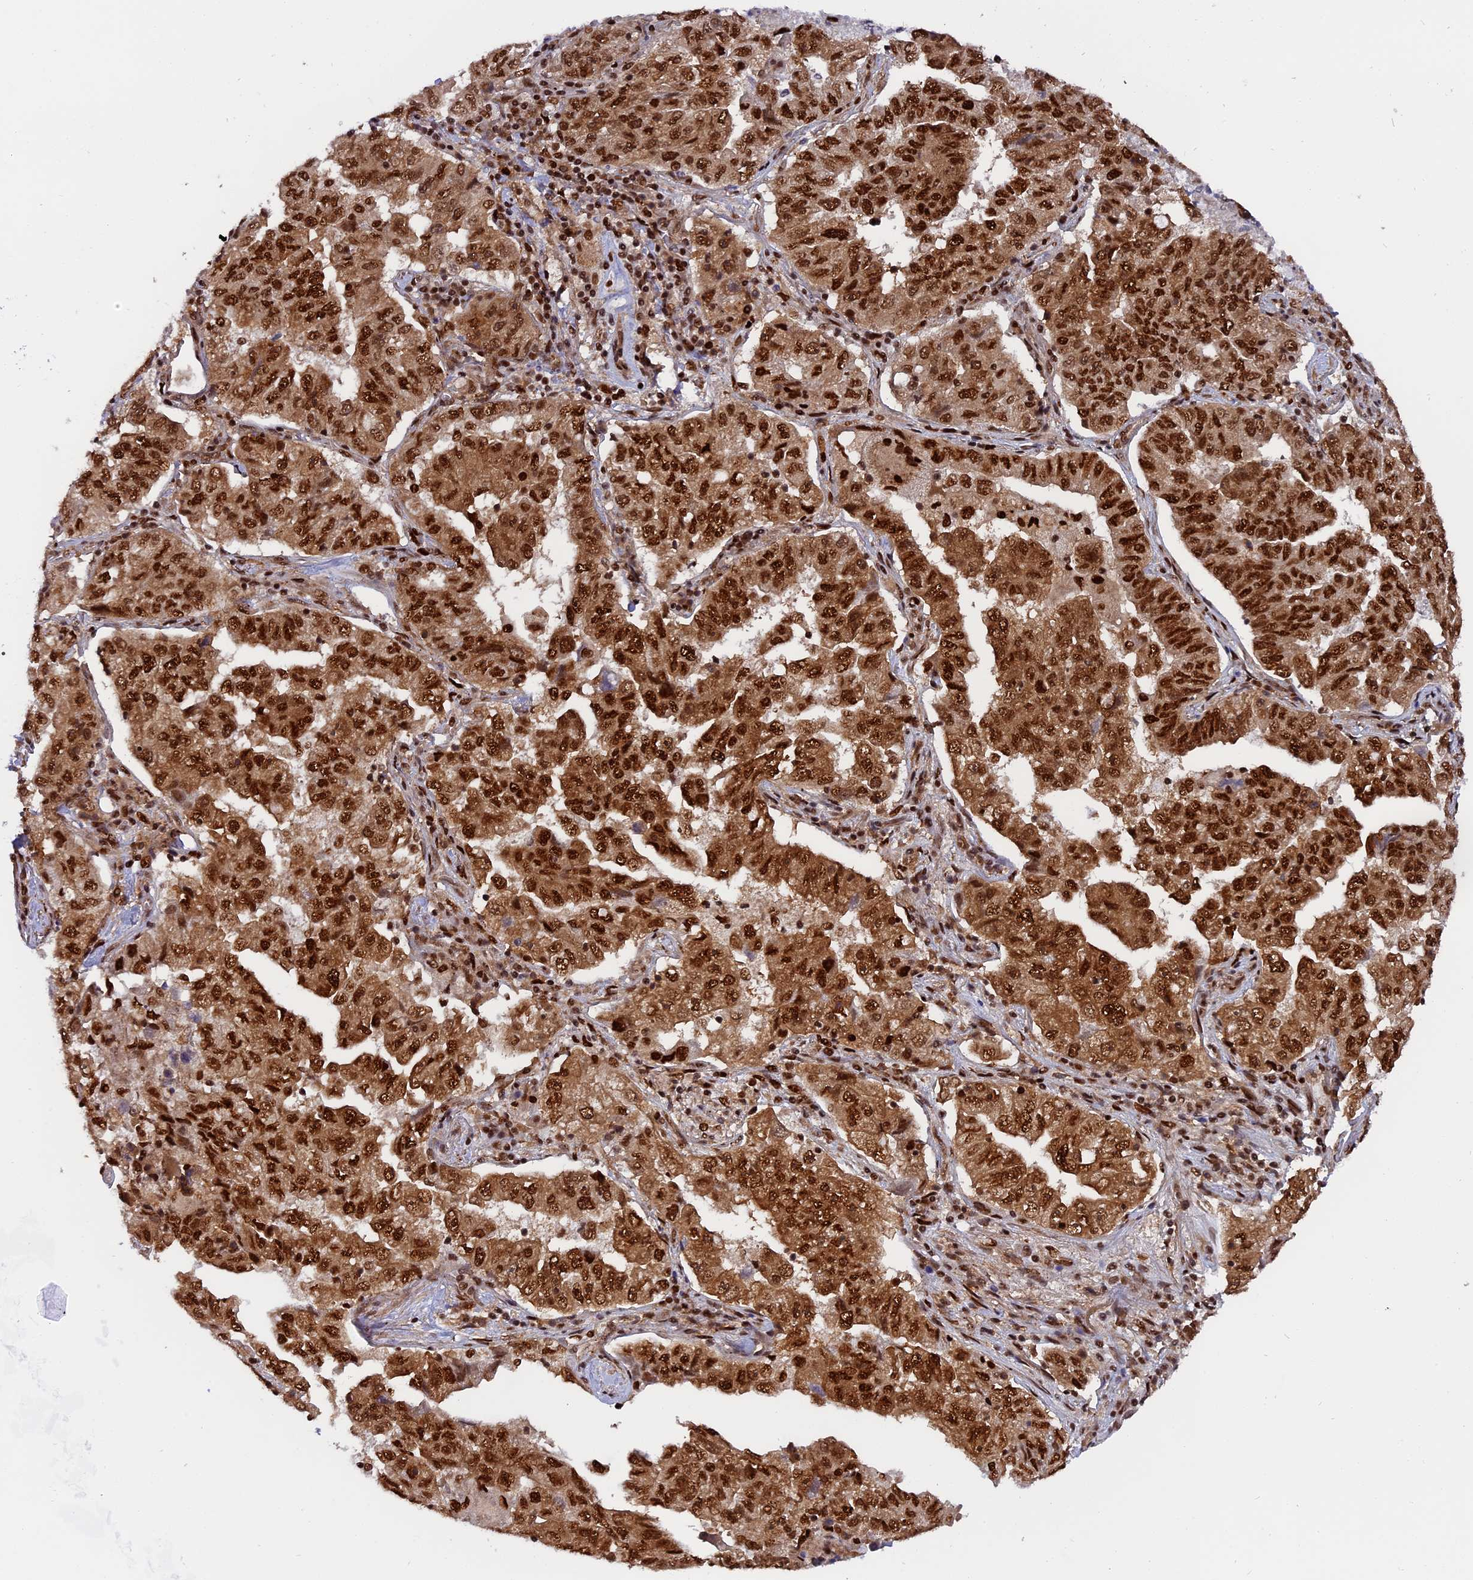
{"staining": {"intensity": "strong", "quantity": ">75%", "location": "cytoplasmic/membranous,nuclear"}, "tissue": "lung cancer", "cell_type": "Tumor cells", "image_type": "cancer", "snomed": [{"axis": "morphology", "description": "Adenocarcinoma, NOS"}, {"axis": "topography", "description": "Lung"}], "caption": "A photomicrograph showing strong cytoplasmic/membranous and nuclear expression in approximately >75% of tumor cells in adenocarcinoma (lung), as visualized by brown immunohistochemical staining.", "gene": "RAMAC", "patient": {"sex": "female", "age": 51}}